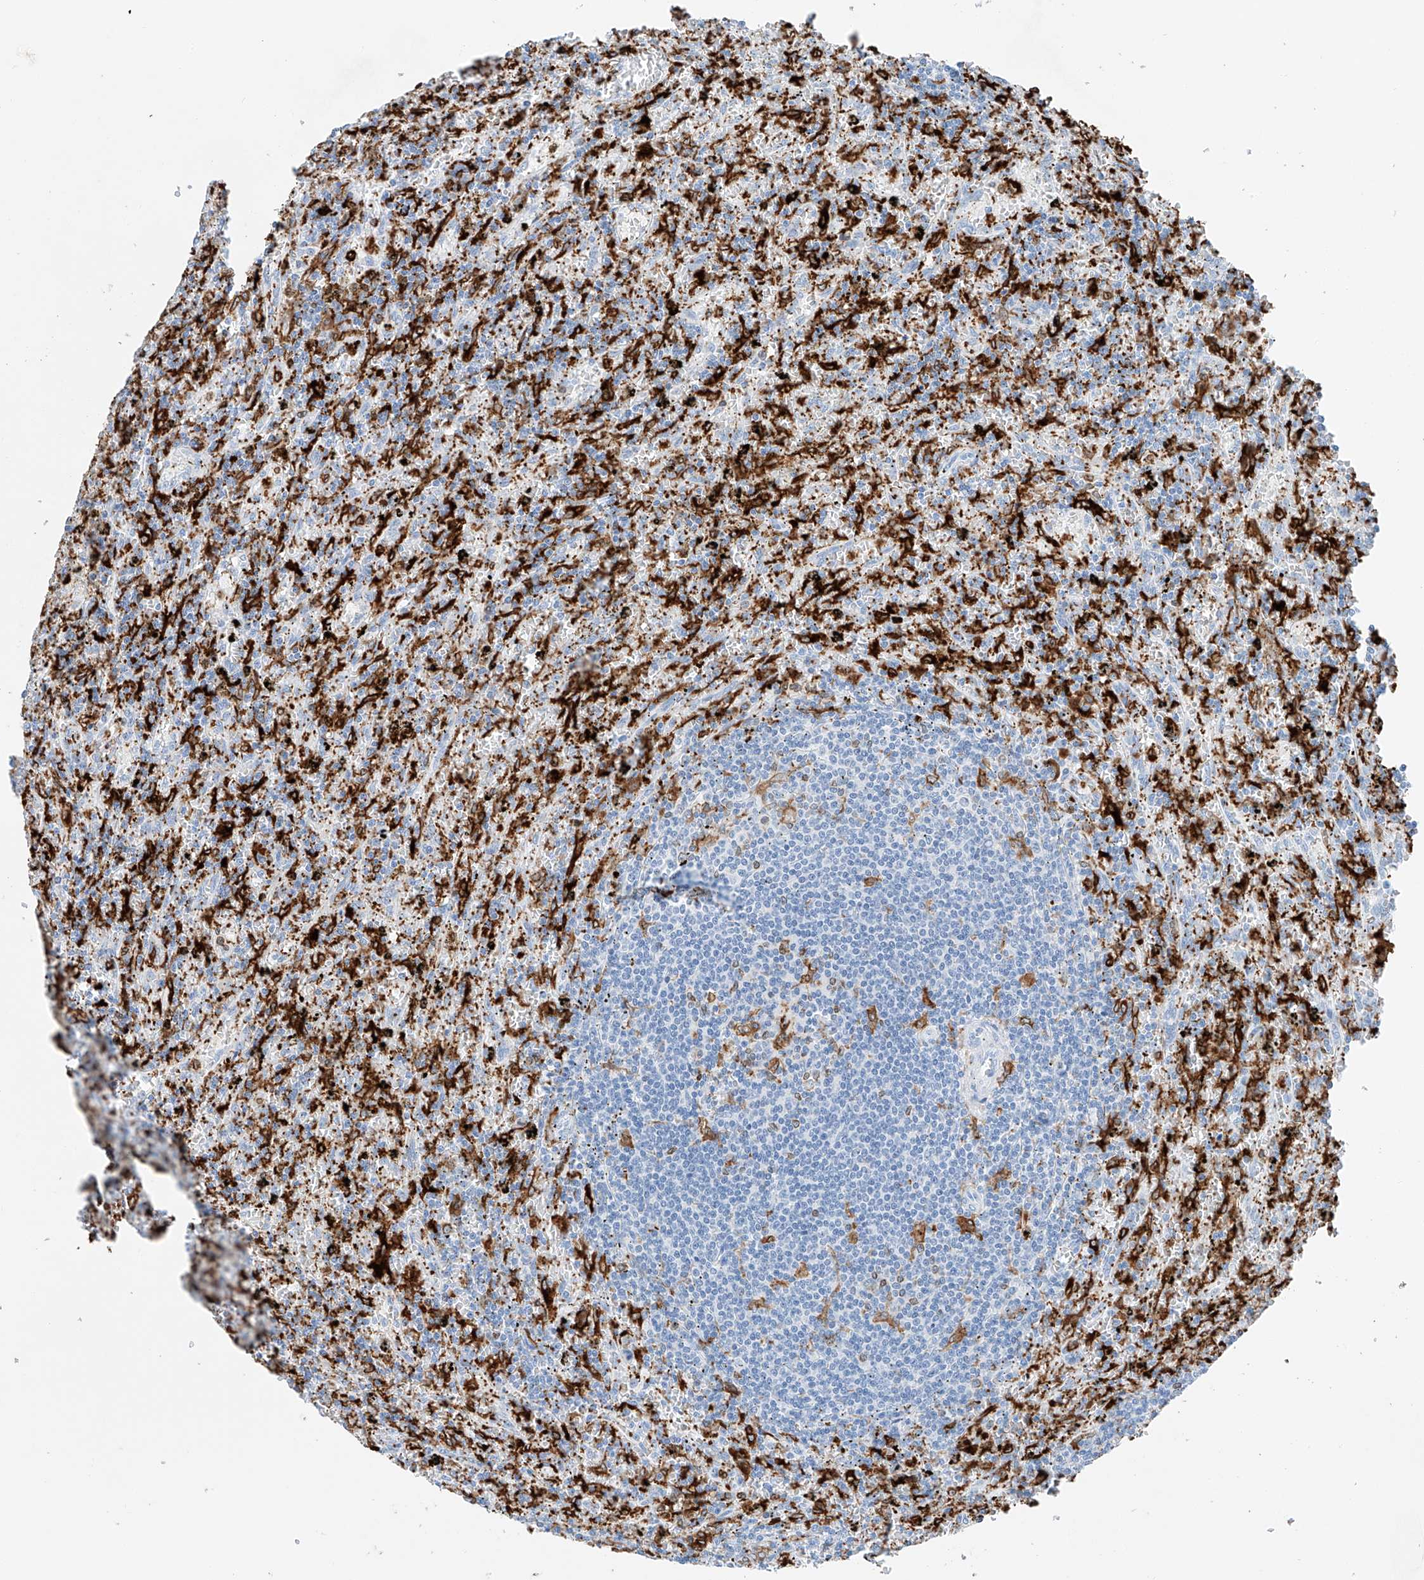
{"staining": {"intensity": "negative", "quantity": "none", "location": "none"}, "tissue": "lymphoma", "cell_type": "Tumor cells", "image_type": "cancer", "snomed": [{"axis": "morphology", "description": "Malignant lymphoma, non-Hodgkin's type, Low grade"}, {"axis": "topography", "description": "Spleen"}], "caption": "DAB (3,3'-diaminobenzidine) immunohistochemical staining of human low-grade malignant lymphoma, non-Hodgkin's type exhibits no significant positivity in tumor cells.", "gene": "TBXAS1", "patient": {"sex": "male", "age": 76}}